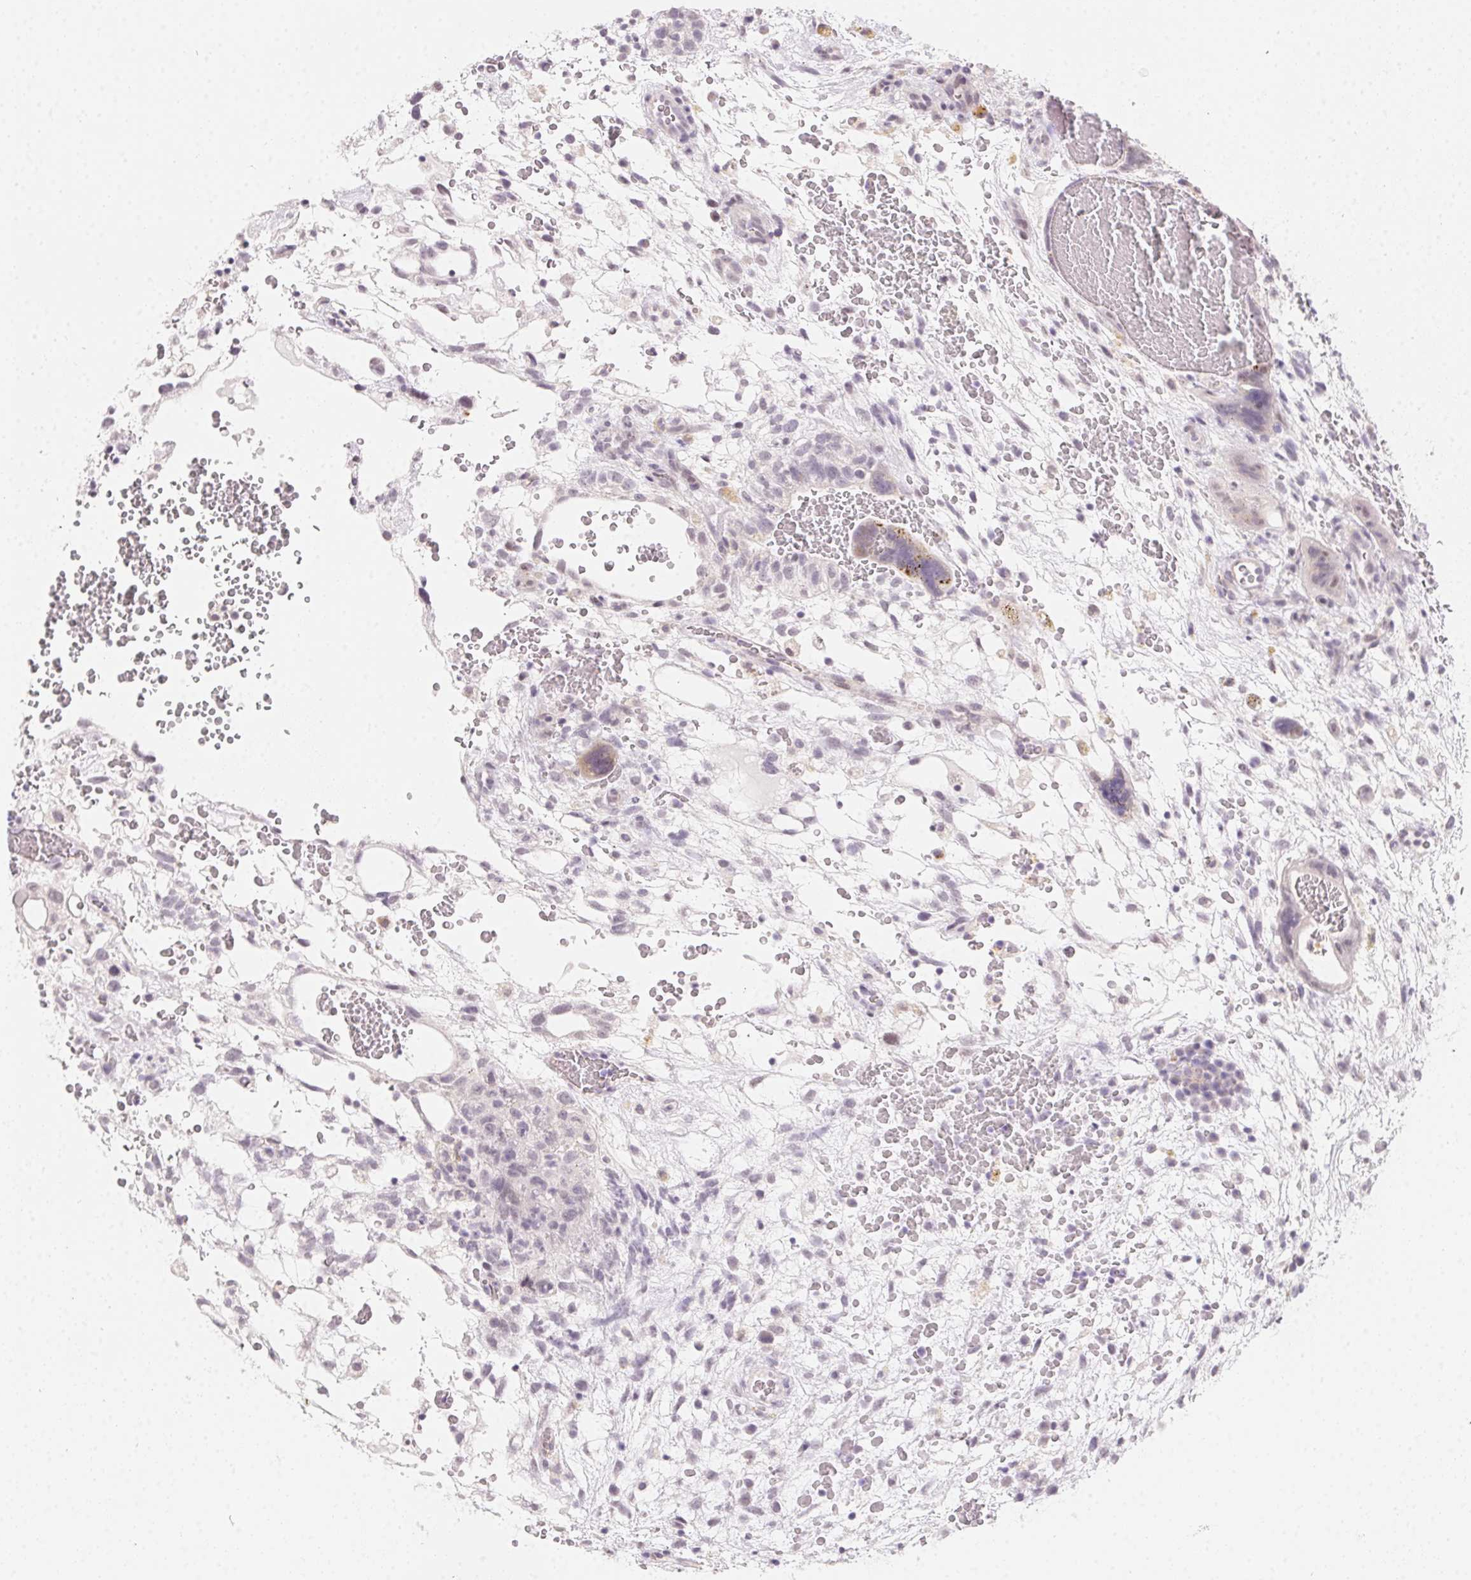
{"staining": {"intensity": "negative", "quantity": "none", "location": "none"}, "tissue": "testis cancer", "cell_type": "Tumor cells", "image_type": "cancer", "snomed": [{"axis": "morphology", "description": "Normal tissue, NOS"}, {"axis": "morphology", "description": "Carcinoma, Embryonal, NOS"}, {"axis": "topography", "description": "Testis"}], "caption": "DAB immunohistochemical staining of testis embryonal carcinoma reveals no significant positivity in tumor cells.", "gene": "MORC1", "patient": {"sex": "male", "age": 32}}